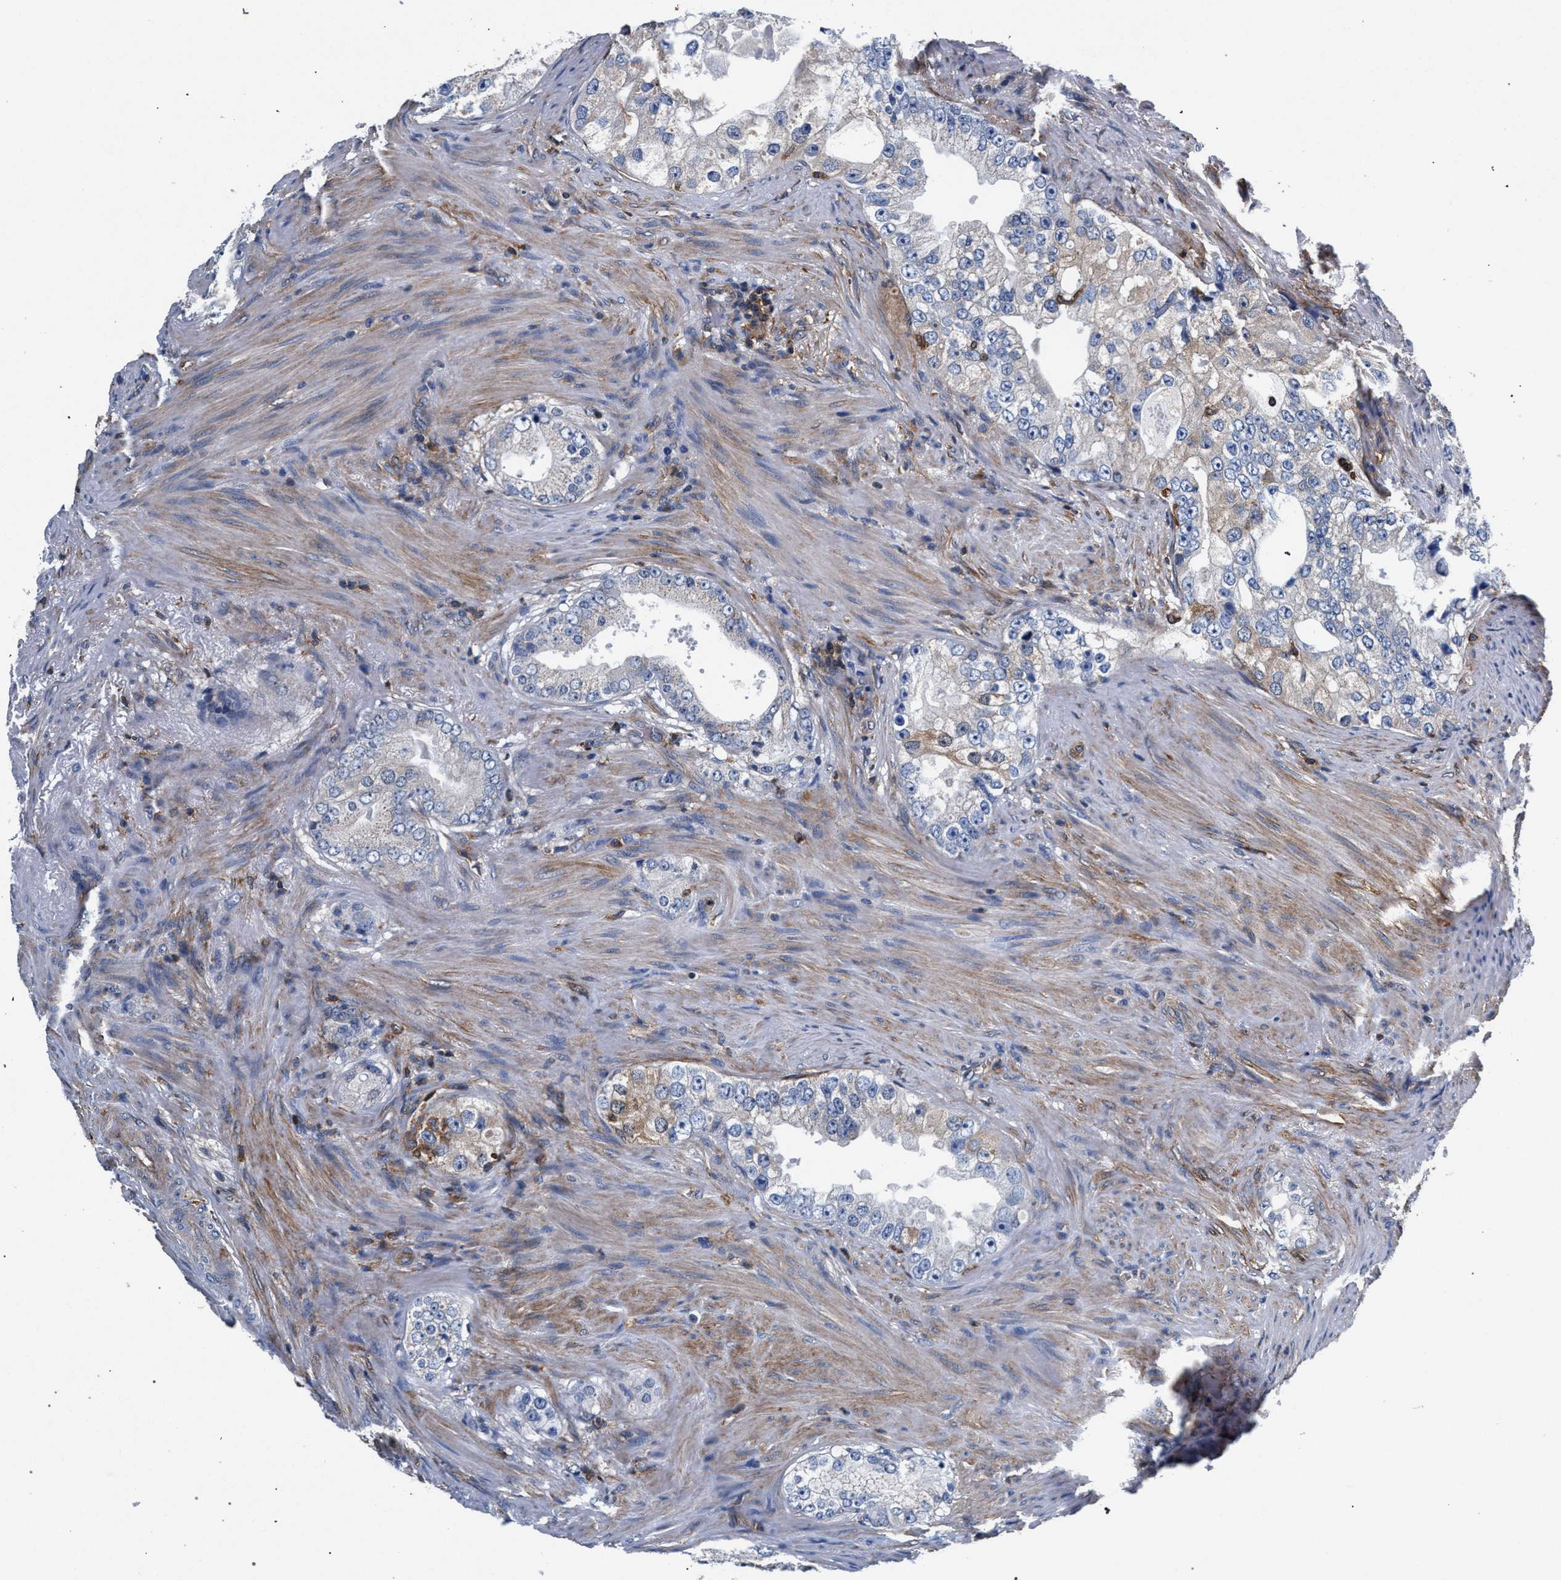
{"staining": {"intensity": "negative", "quantity": "none", "location": "none"}, "tissue": "prostate cancer", "cell_type": "Tumor cells", "image_type": "cancer", "snomed": [{"axis": "morphology", "description": "Adenocarcinoma, High grade"}, {"axis": "topography", "description": "Prostate"}], "caption": "A photomicrograph of human prostate cancer is negative for staining in tumor cells.", "gene": "LASP1", "patient": {"sex": "male", "age": 66}}